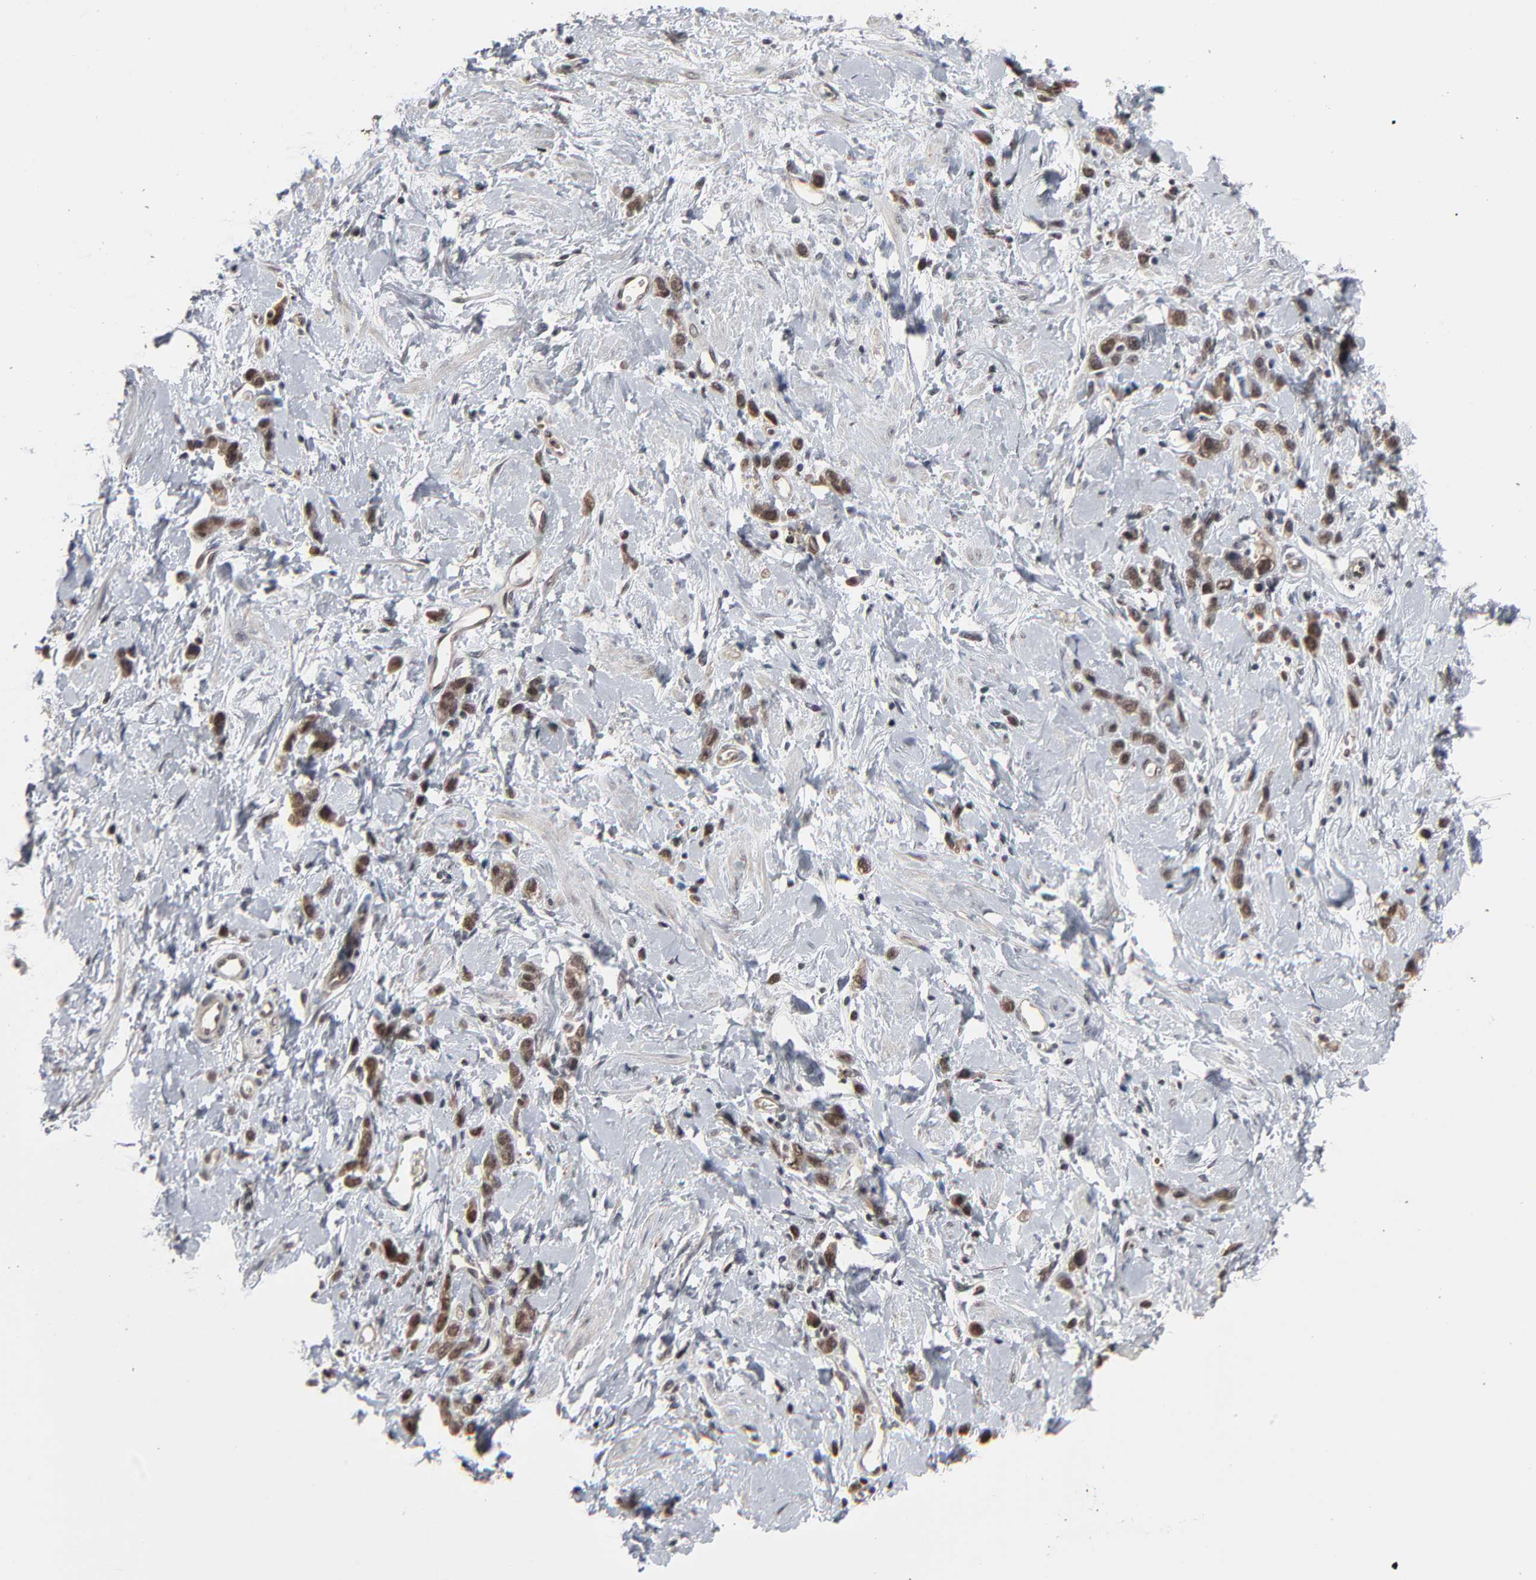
{"staining": {"intensity": "strong", "quantity": ">75%", "location": "nuclear"}, "tissue": "stomach cancer", "cell_type": "Tumor cells", "image_type": "cancer", "snomed": [{"axis": "morphology", "description": "Normal tissue, NOS"}, {"axis": "morphology", "description": "Adenocarcinoma, NOS"}, {"axis": "topography", "description": "Stomach"}], "caption": "Immunohistochemistry (IHC) (DAB (3,3'-diaminobenzidine)) staining of stomach adenocarcinoma exhibits strong nuclear protein staining in approximately >75% of tumor cells. (Brightfield microscopy of DAB IHC at high magnification).", "gene": "ZNF419", "patient": {"sex": "male", "age": 82}}